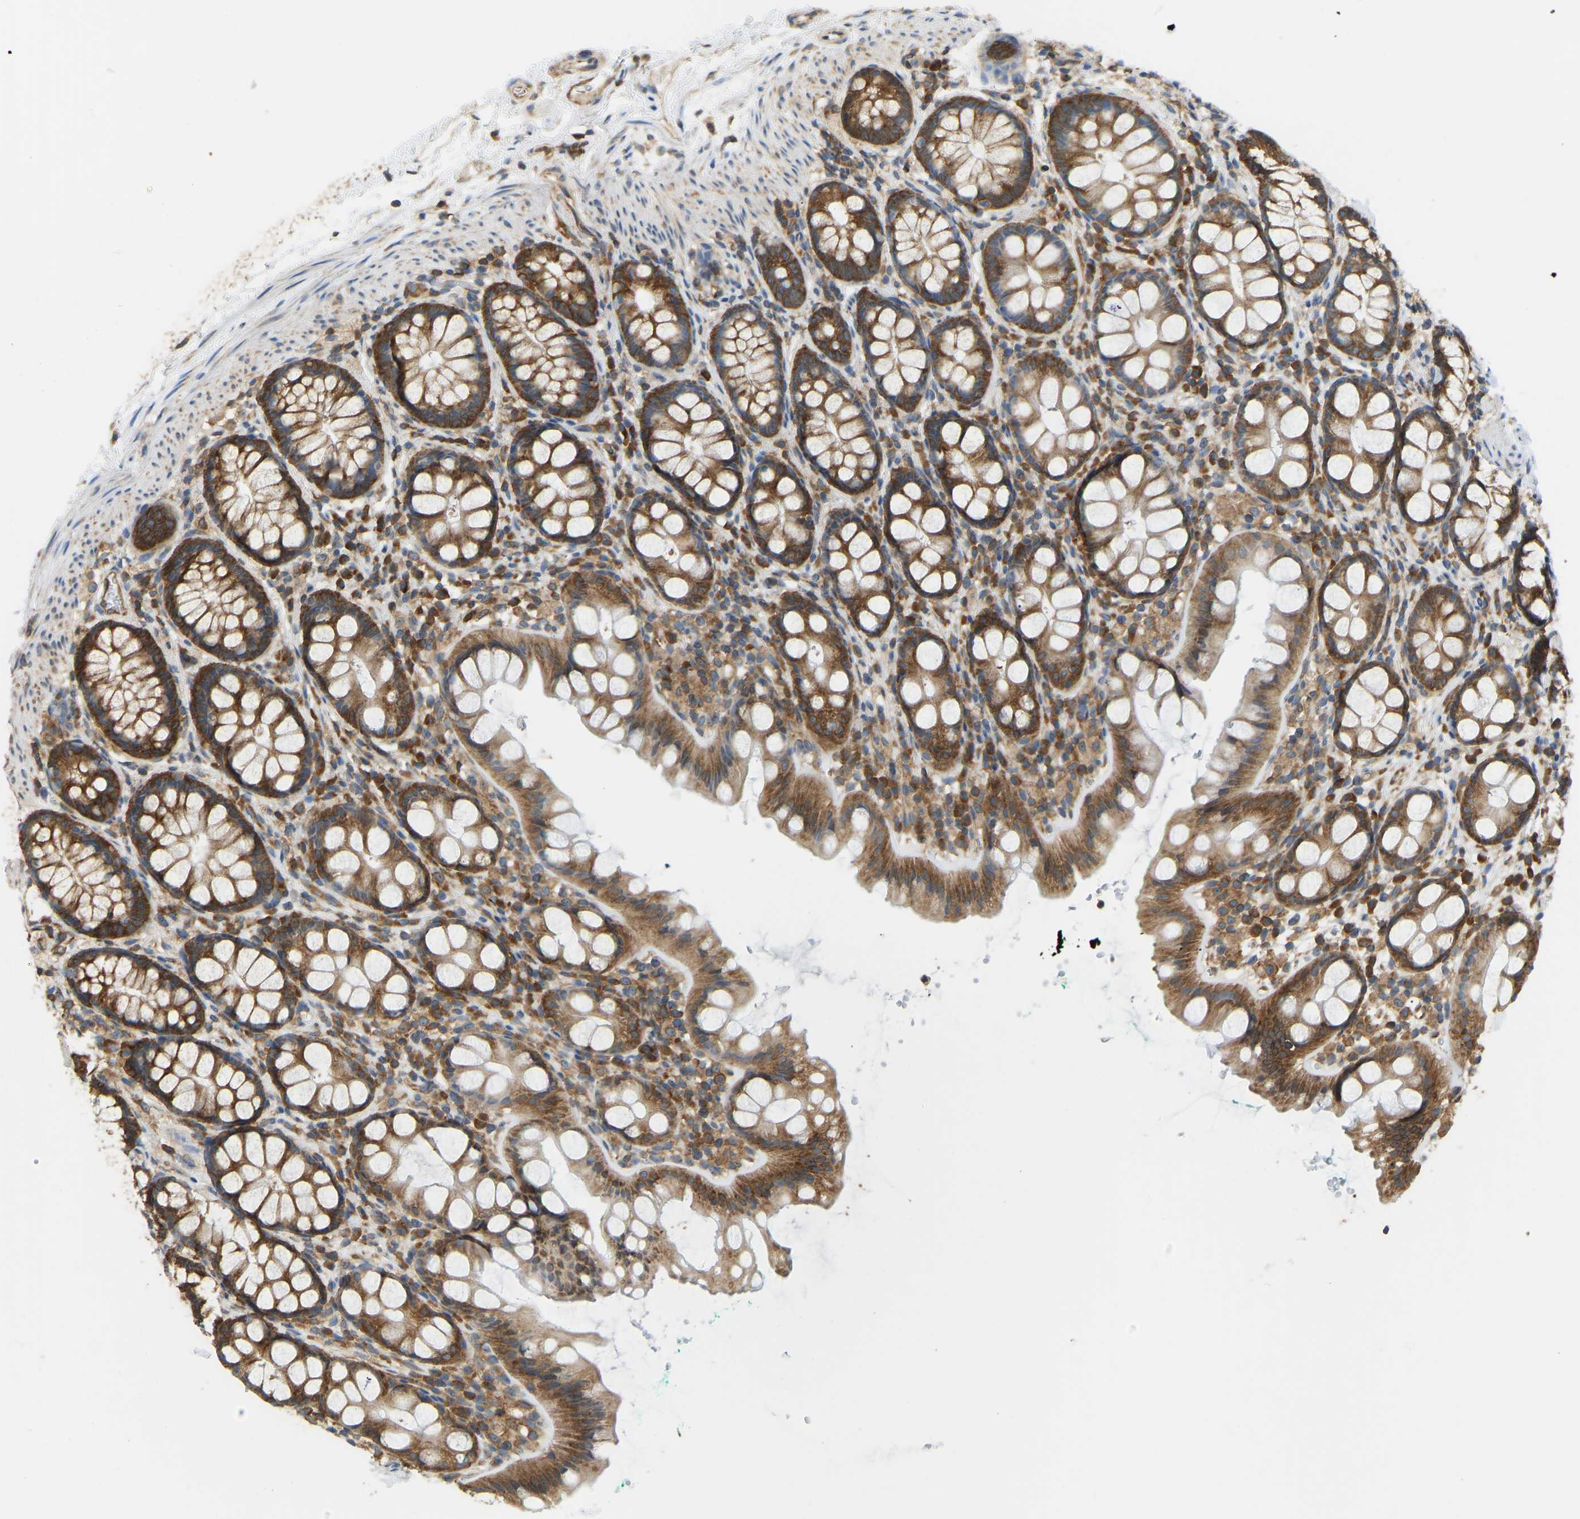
{"staining": {"intensity": "strong", "quantity": ">75%", "location": "cytoplasmic/membranous"}, "tissue": "rectum", "cell_type": "Glandular cells", "image_type": "normal", "snomed": [{"axis": "morphology", "description": "Normal tissue, NOS"}, {"axis": "topography", "description": "Rectum"}], "caption": "Benign rectum displays strong cytoplasmic/membranous positivity in approximately >75% of glandular cells.", "gene": "RPS6KB2", "patient": {"sex": "female", "age": 65}}